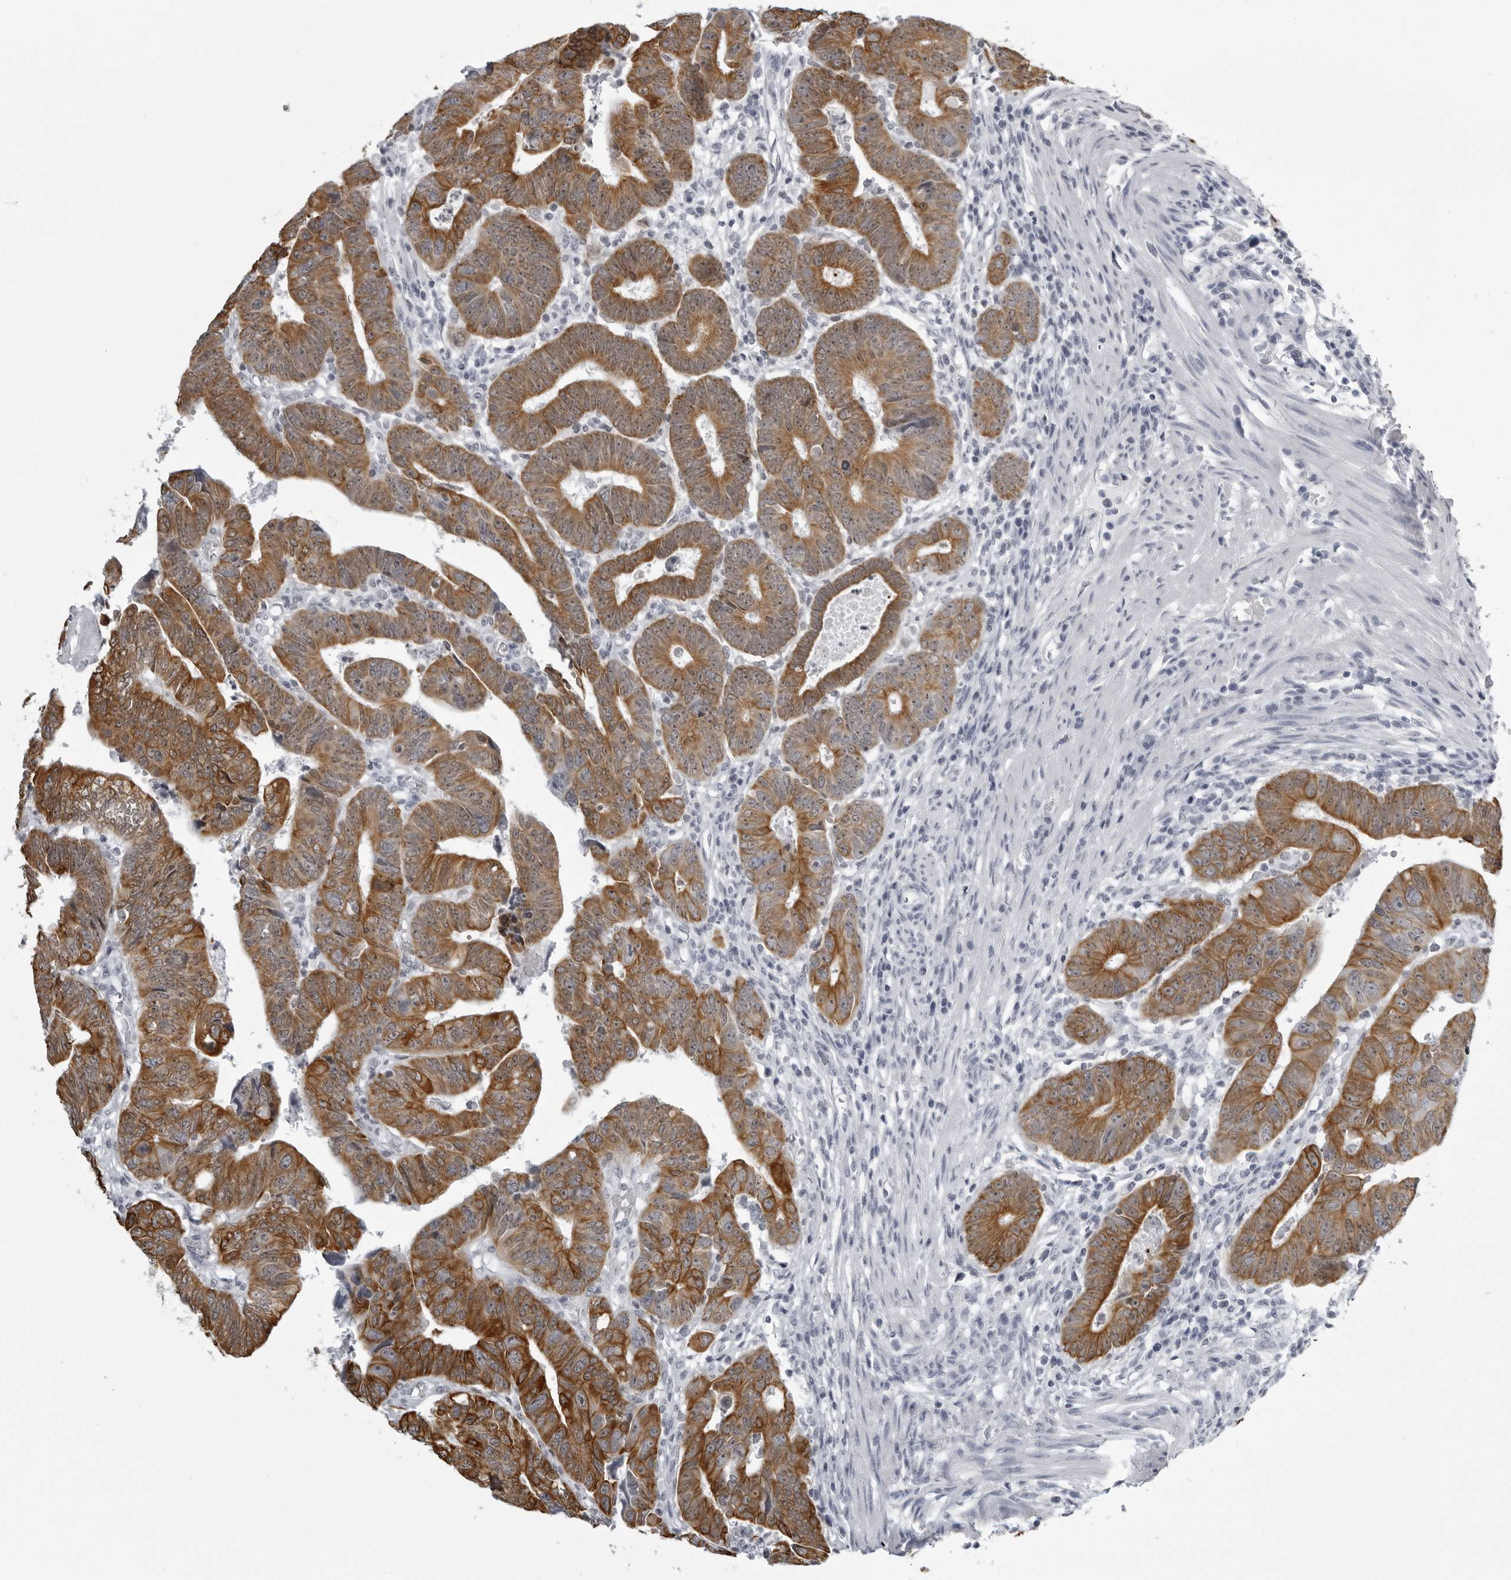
{"staining": {"intensity": "strong", "quantity": ">75%", "location": "cytoplasmic/membranous"}, "tissue": "colorectal cancer", "cell_type": "Tumor cells", "image_type": "cancer", "snomed": [{"axis": "morphology", "description": "Adenocarcinoma, NOS"}, {"axis": "topography", "description": "Rectum"}], "caption": "Immunohistochemical staining of human colorectal cancer (adenocarcinoma) exhibits high levels of strong cytoplasmic/membranous staining in about >75% of tumor cells. Ihc stains the protein of interest in brown and the nuclei are stained blue.", "gene": "UROD", "patient": {"sex": "female", "age": 65}}